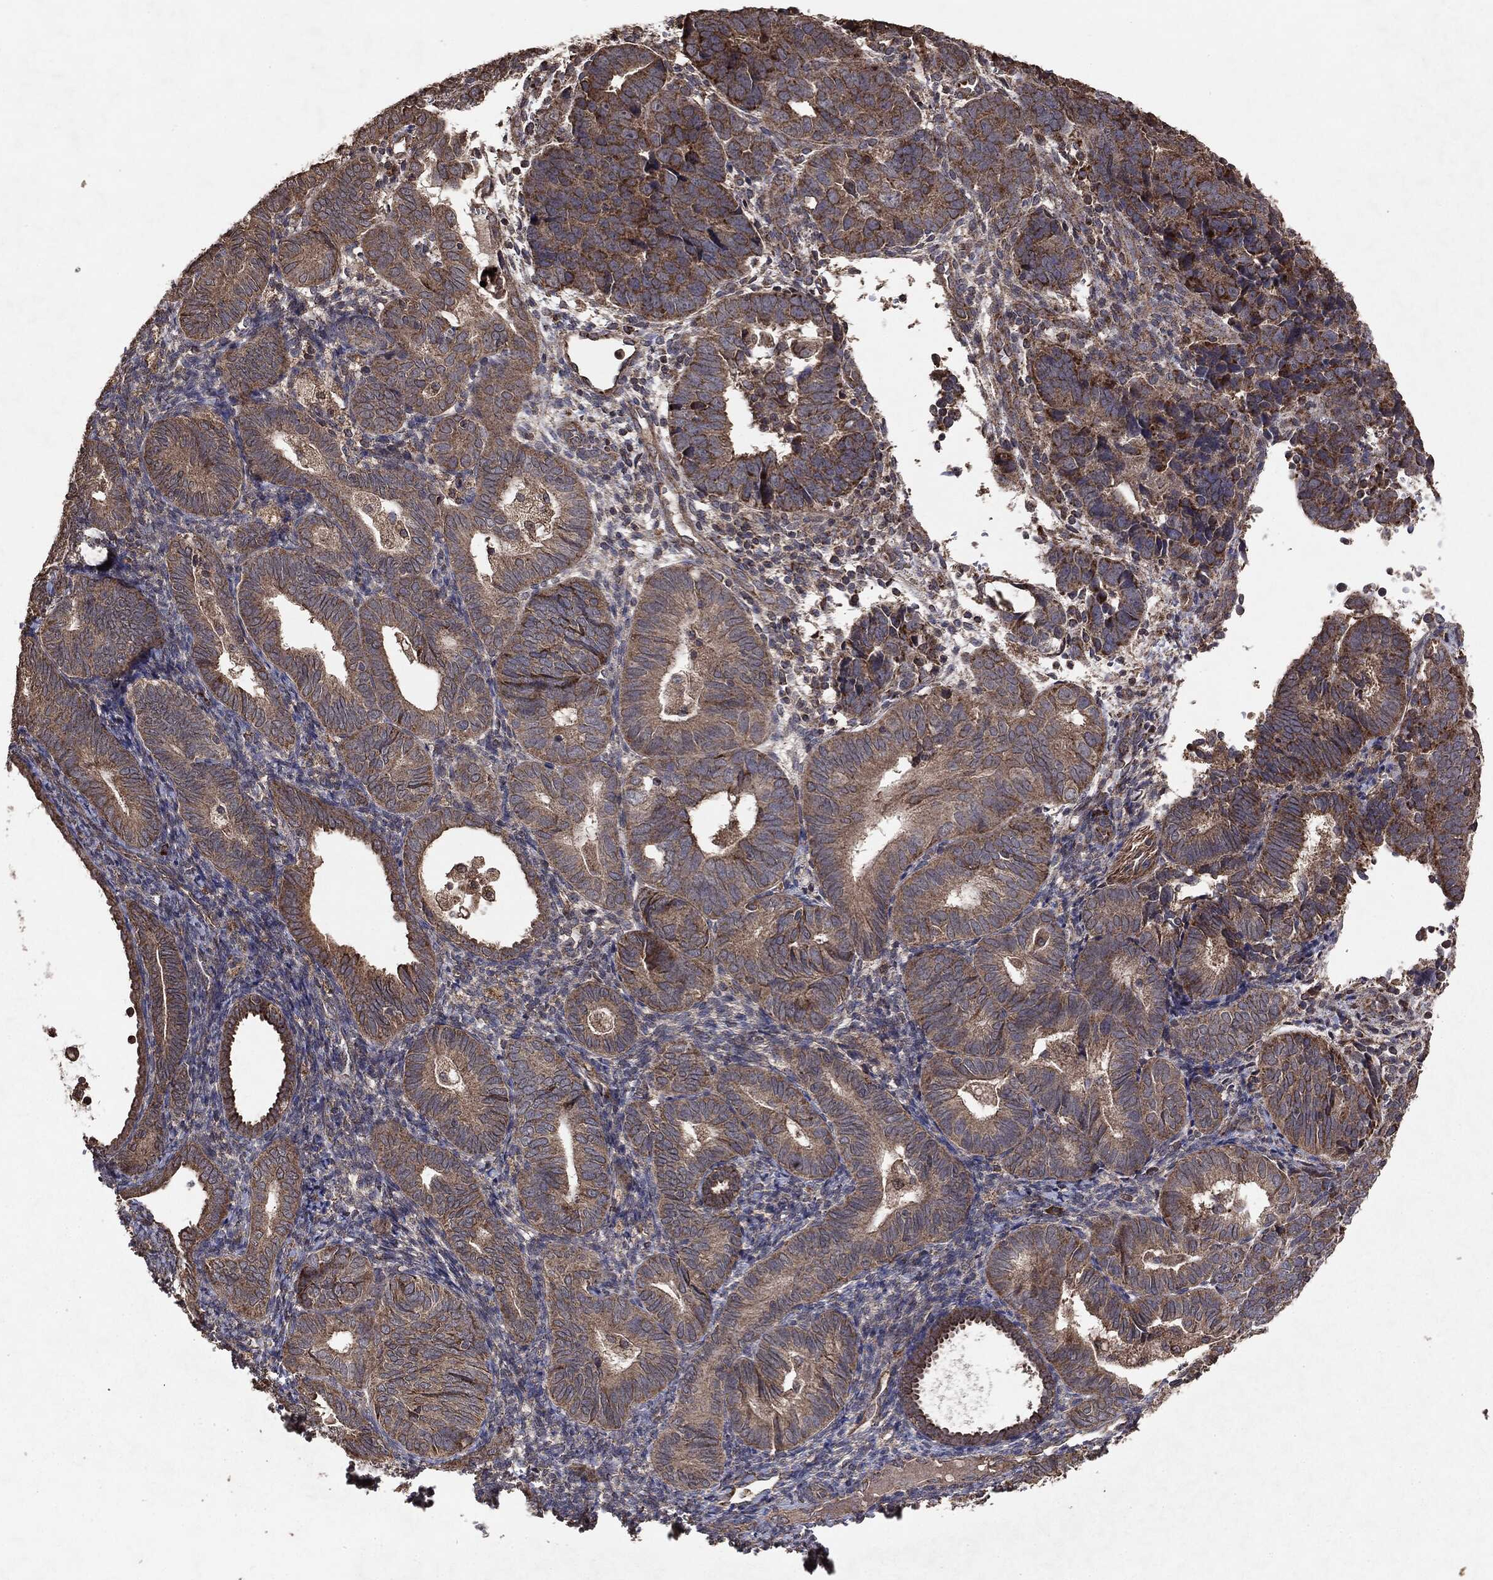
{"staining": {"intensity": "moderate", "quantity": ">75%", "location": "cytoplasmic/membranous"}, "tissue": "endometrial cancer", "cell_type": "Tumor cells", "image_type": "cancer", "snomed": [{"axis": "morphology", "description": "Adenocarcinoma, NOS"}, {"axis": "topography", "description": "Endometrium"}], "caption": "This micrograph exhibits IHC staining of adenocarcinoma (endometrial), with medium moderate cytoplasmic/membranous expression in approximately >75% of tumor cells.", "gene": "MTOR", "patient": {"sex": "female", "age": 82}}